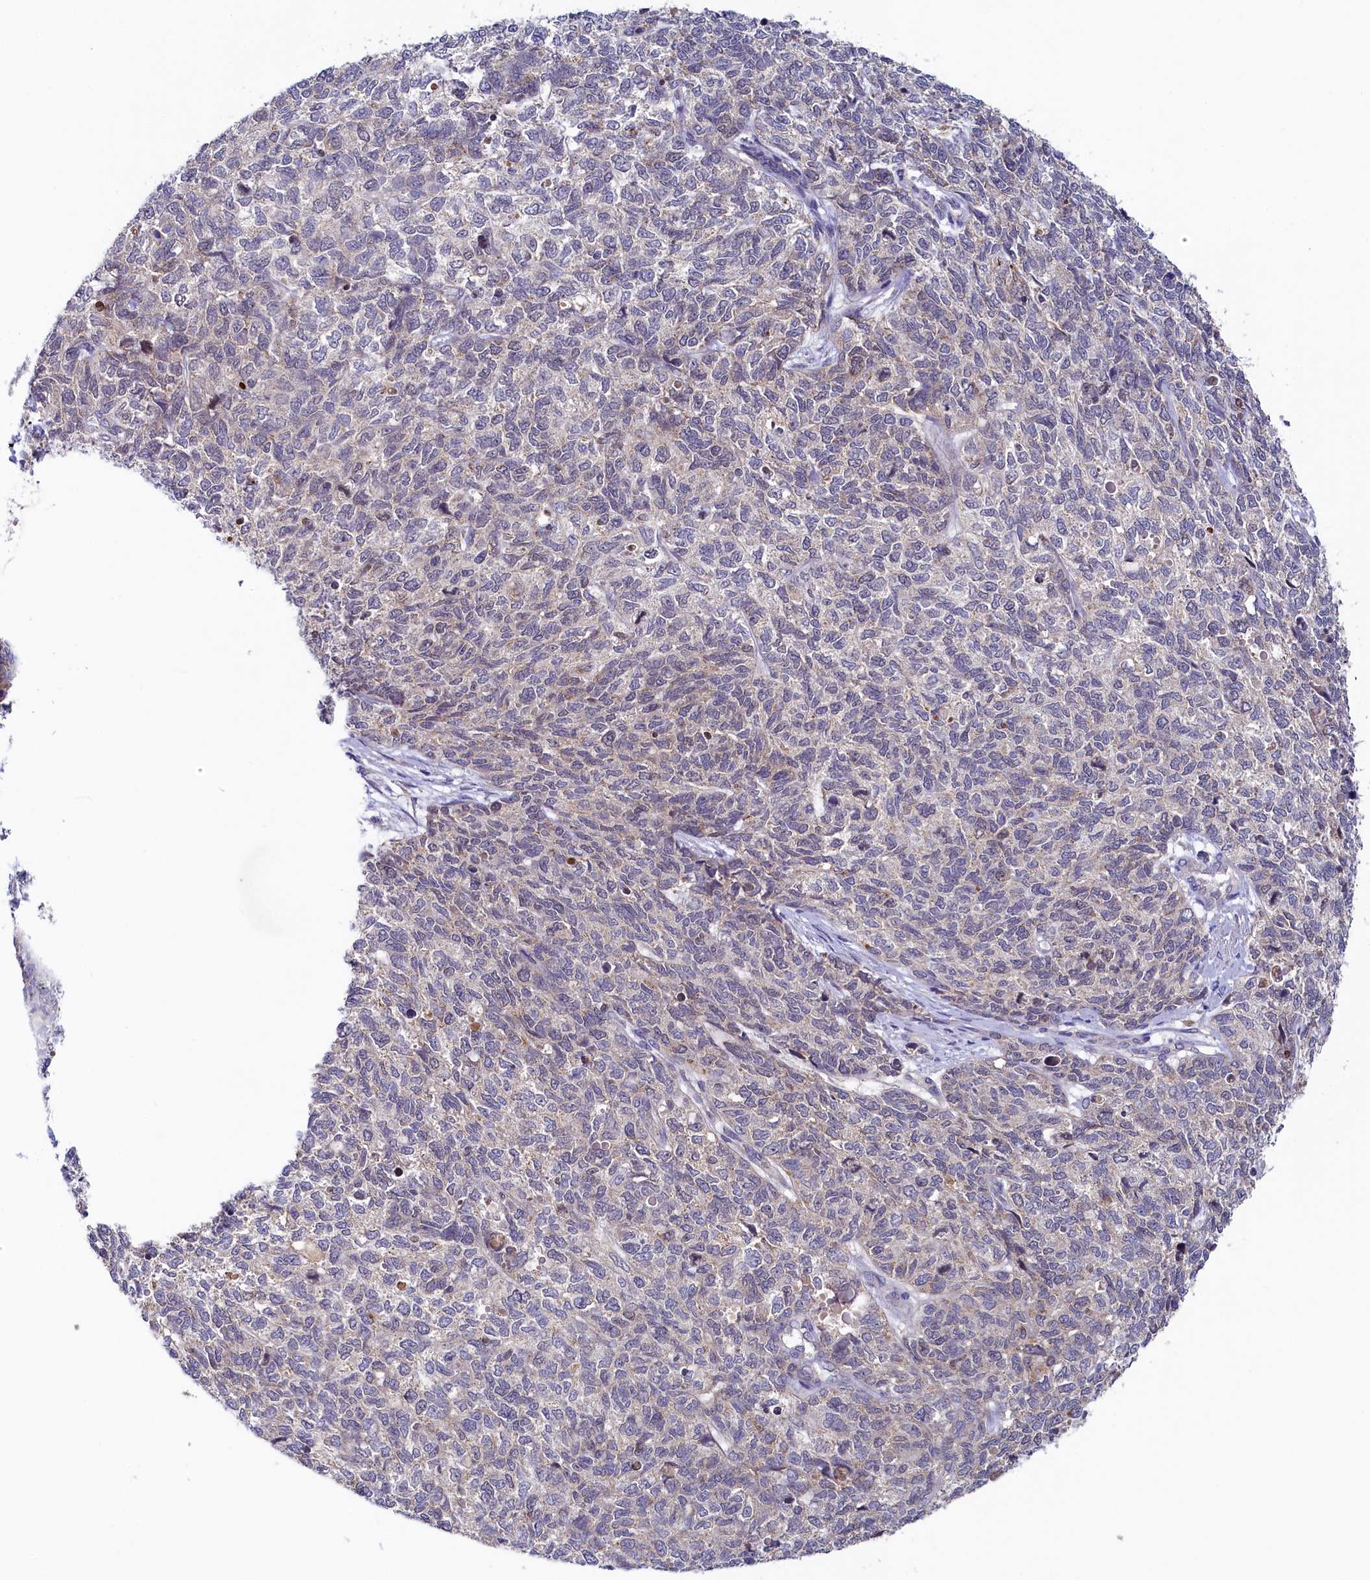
{"staining": {"intensity": "negative", "quantity": "none", "location": "none"}, "tissue": "cervical cancer", "cell_type": "Tumor cells", "image_type": "cancer", "snomed": [{"axis": "morphology", "description": "Squamous cell carcinoma, NOS"}, {"axis": "topography", "description": "Cervix"}], "caption": "High magnification brightfield microscopy of cervical squamous cell carcinoma stained with DAB (brown) and counterstained with hematoxylin (blue): tumor cells show no significant staining.", "gene": "SPINK9", "patient": {"sex": "female", "age": 63}}